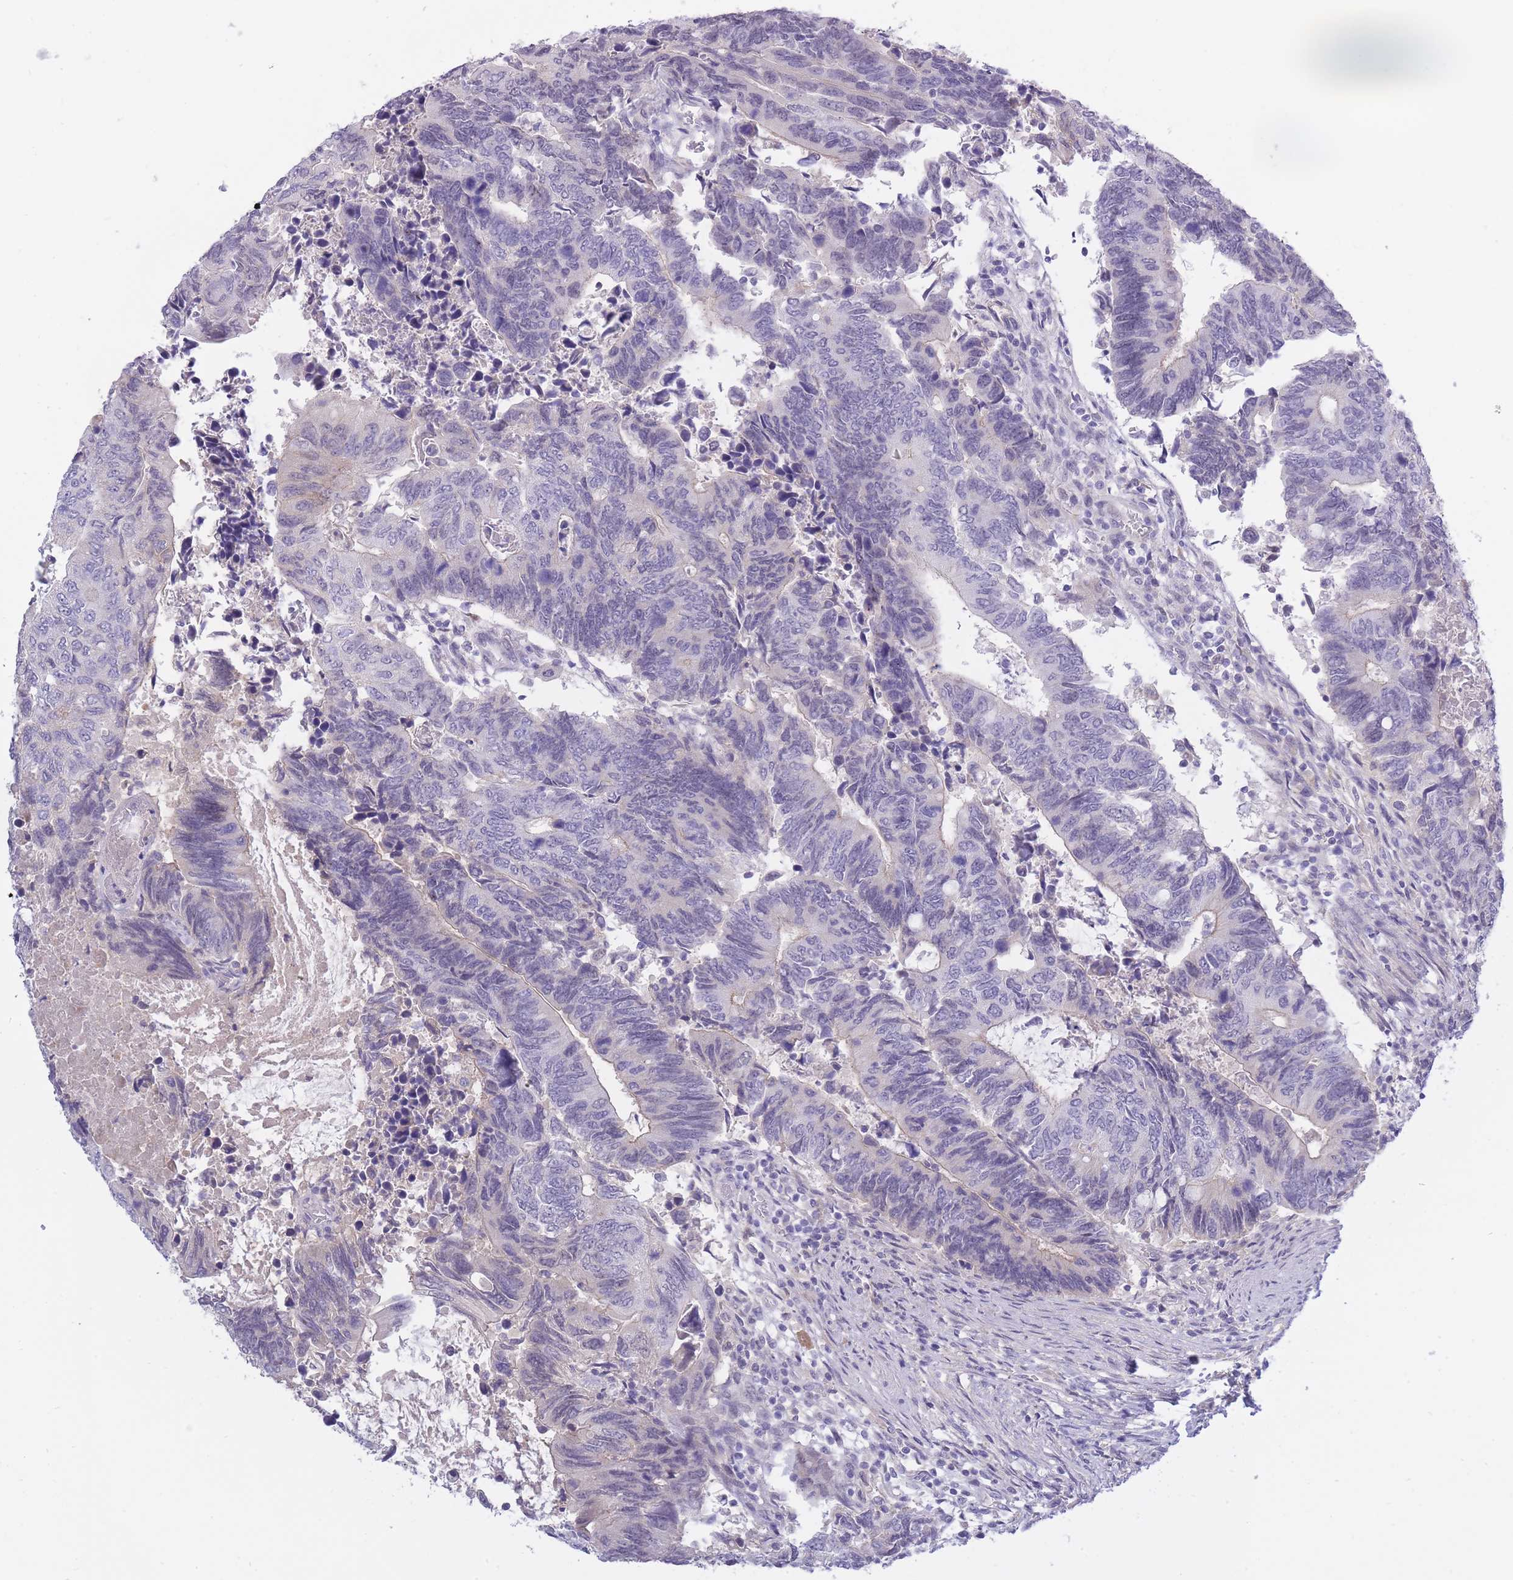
{"staining": {"intensity": "negative", "quantity": "none", "location": "none"}, "tissue": "colorectal cancer", "cell_type": "Tumor cells", "image_type": "cancer", "snomed": [{"axis": "morphology", "description": "Adenocarcinoma, NOS"}, {"axis": "topography", "description": "Colon"}], "caption": "This micrograph is of colorectal cancer stained with IHC to label a protein in brown with the nuclei are counter-stained blue. There is no expression in tumor cells.", "gene": "PRR23B", "patient": {"sex": "male", "age": 87}}